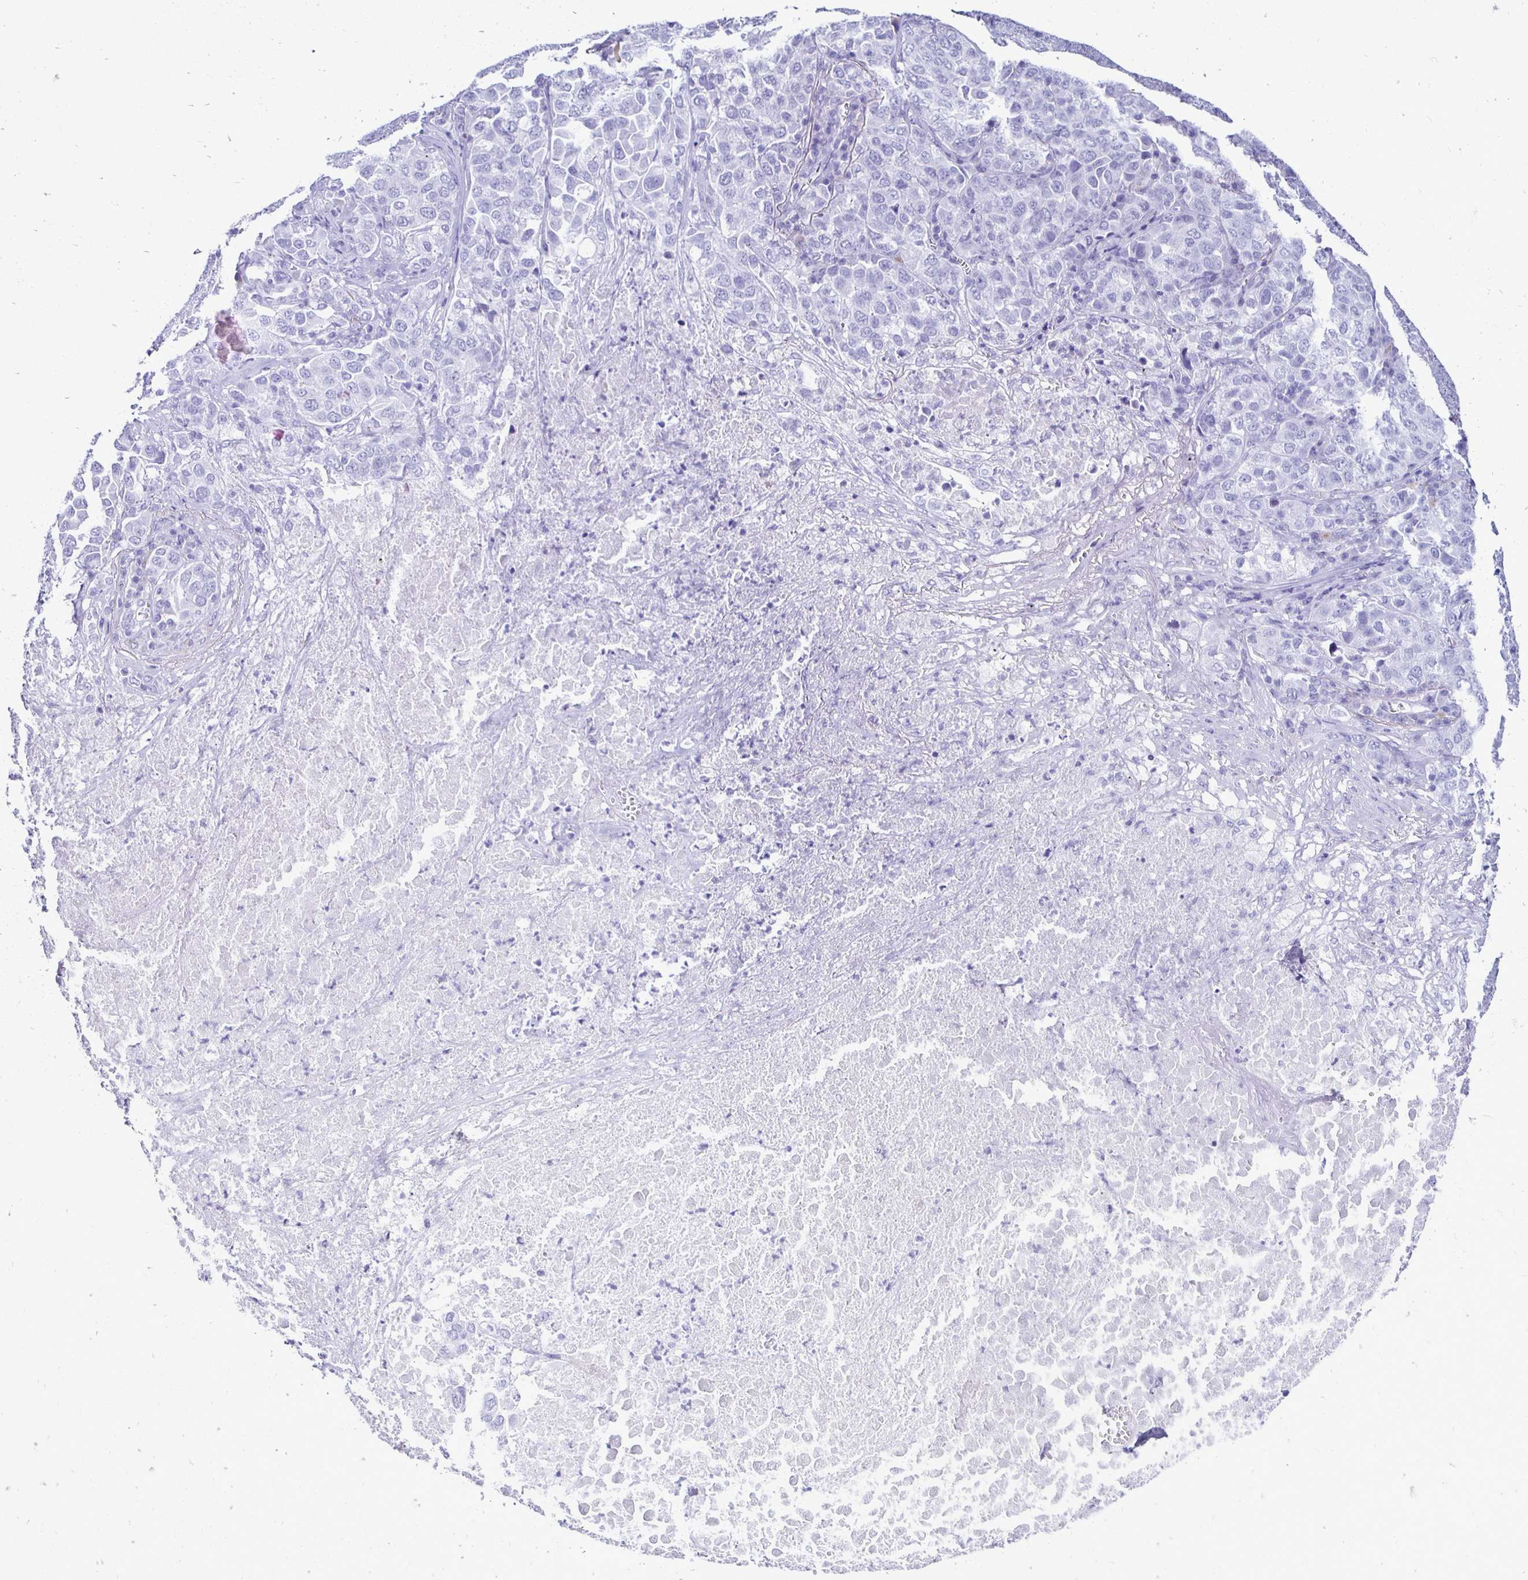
{"staining": {"intensity": "negative", "quantity": "none", "location": "none"}, "tissue": "lung cancer", "cell_type": "Tumor cells", "image_type": "cancer", "snomed": [{"axis": "morphology", "description": "Adenocarcinoma, NOS"}, {"axis": "morphology", "description": "Adenocarcinoma, metastatic, NOS"}, {"axis": "topography", "description": "Lymph node"}, {"axis": "topography", "description": "Lung"}], "caption": "DAB (3,3'-diaminobenzidine) immunohistochemical staining of human lung adenocarcinoma exhibits no significant expression in tumor cells. (Immunohistochemistry (ihc), brightfield microscopy, high magnification).", "gene": "CST5", "patient": {"sex": "female", "age": 65}}